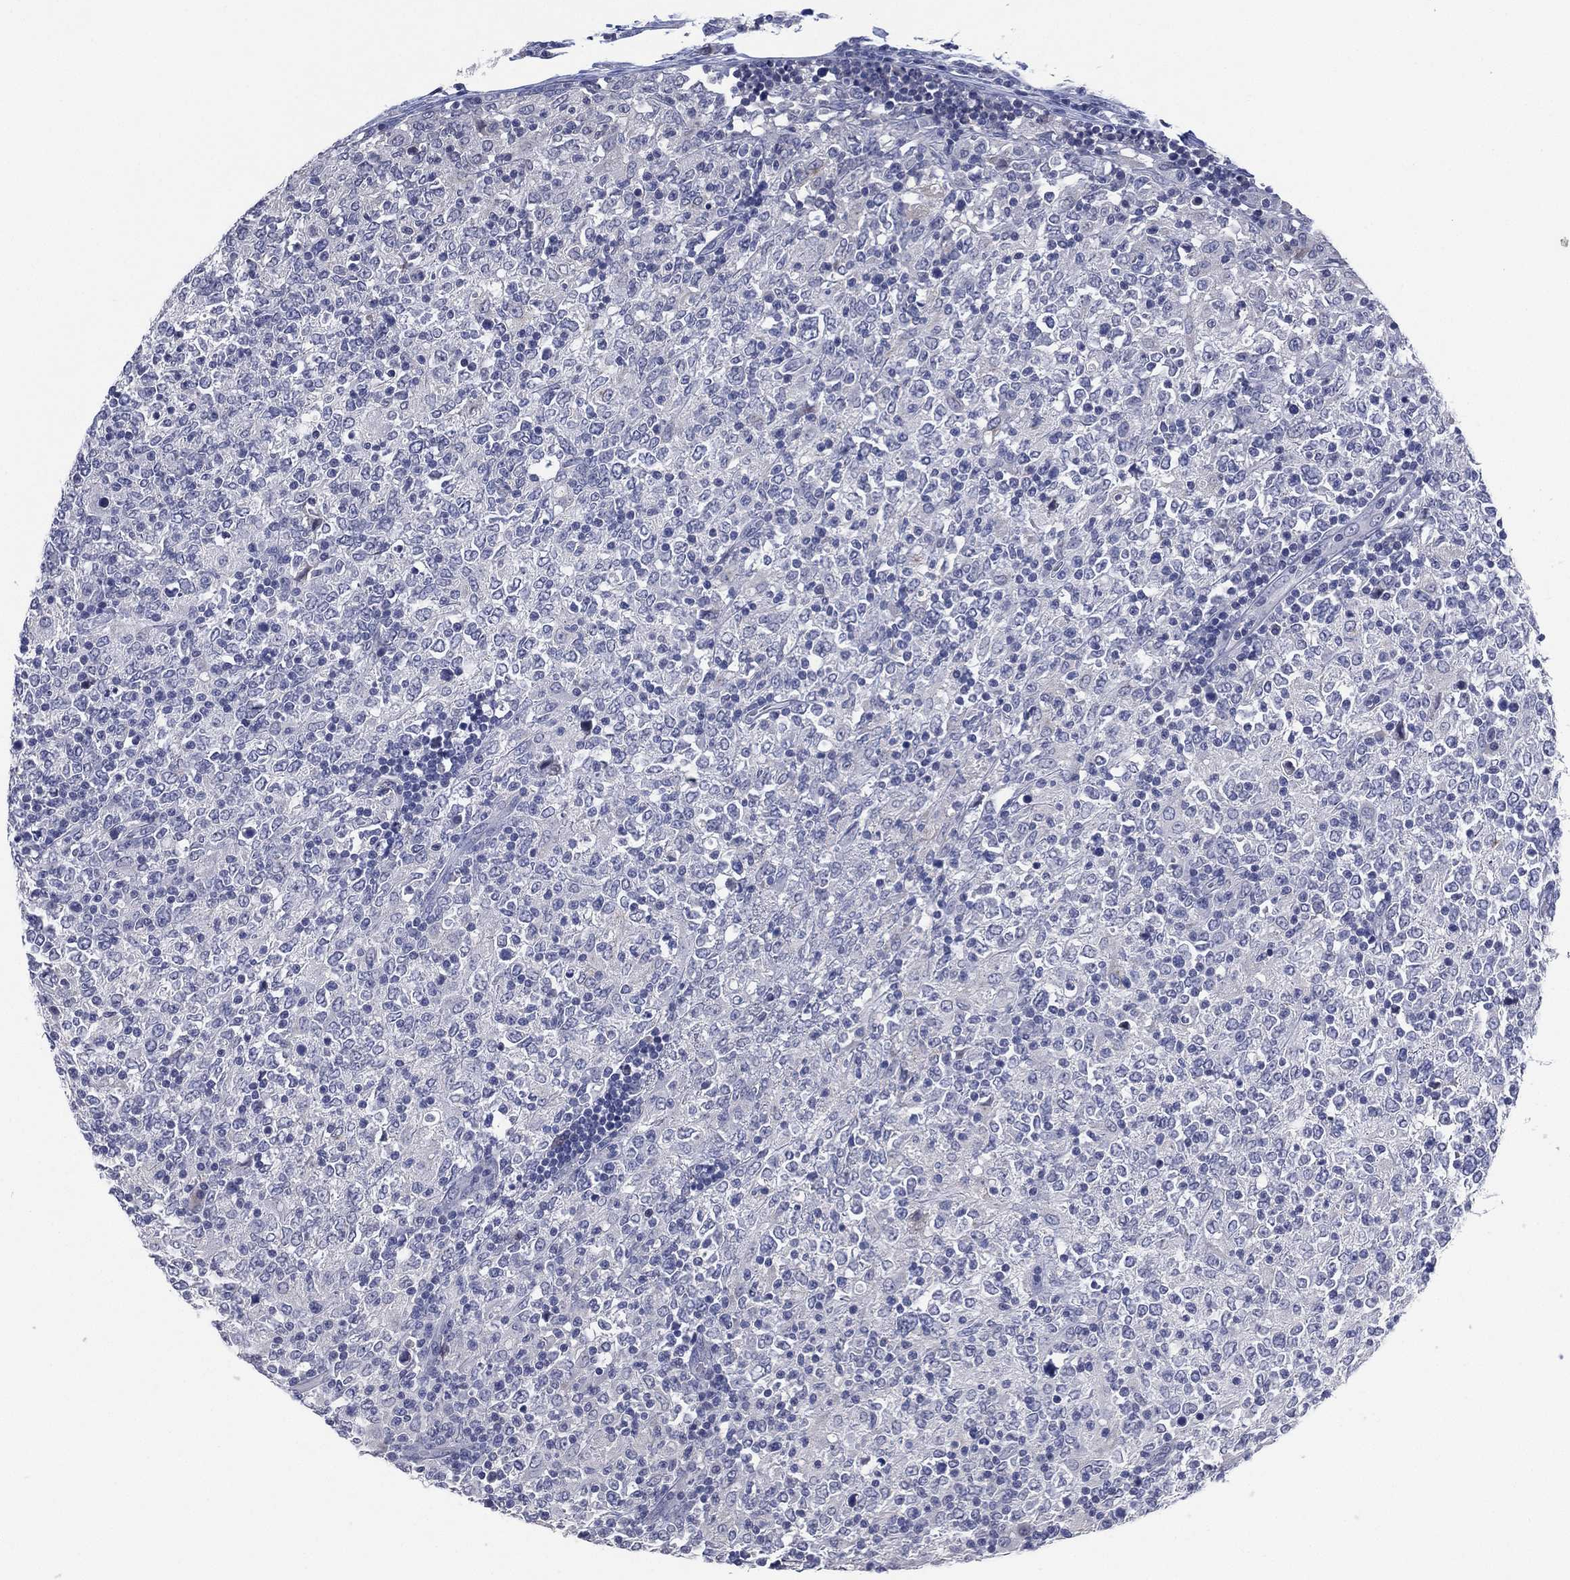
{"staining": {"intensity": "negative", "quantity": "none", "location": "none"}, "tissue": "lymphoma", "cell_type": "Tumor cells", "image_type": "cancer", "snomed": [{"axis": "morphology", "description": "Malignant lymphoma, non-Hodgkin's type, High grade"}, {"axis": "topography", "description": "Lymph node"}], "caption": "DAB (3,3'-diaminobenzidine) immunohistochemical staining of high-grade malignant lymphoma, non-Hodgkin's type displays no significant expression in tumor cells. Nuclei are stained in blue.", "gene": "KRT35", "patient": {"sex": "female", "age": 84}}